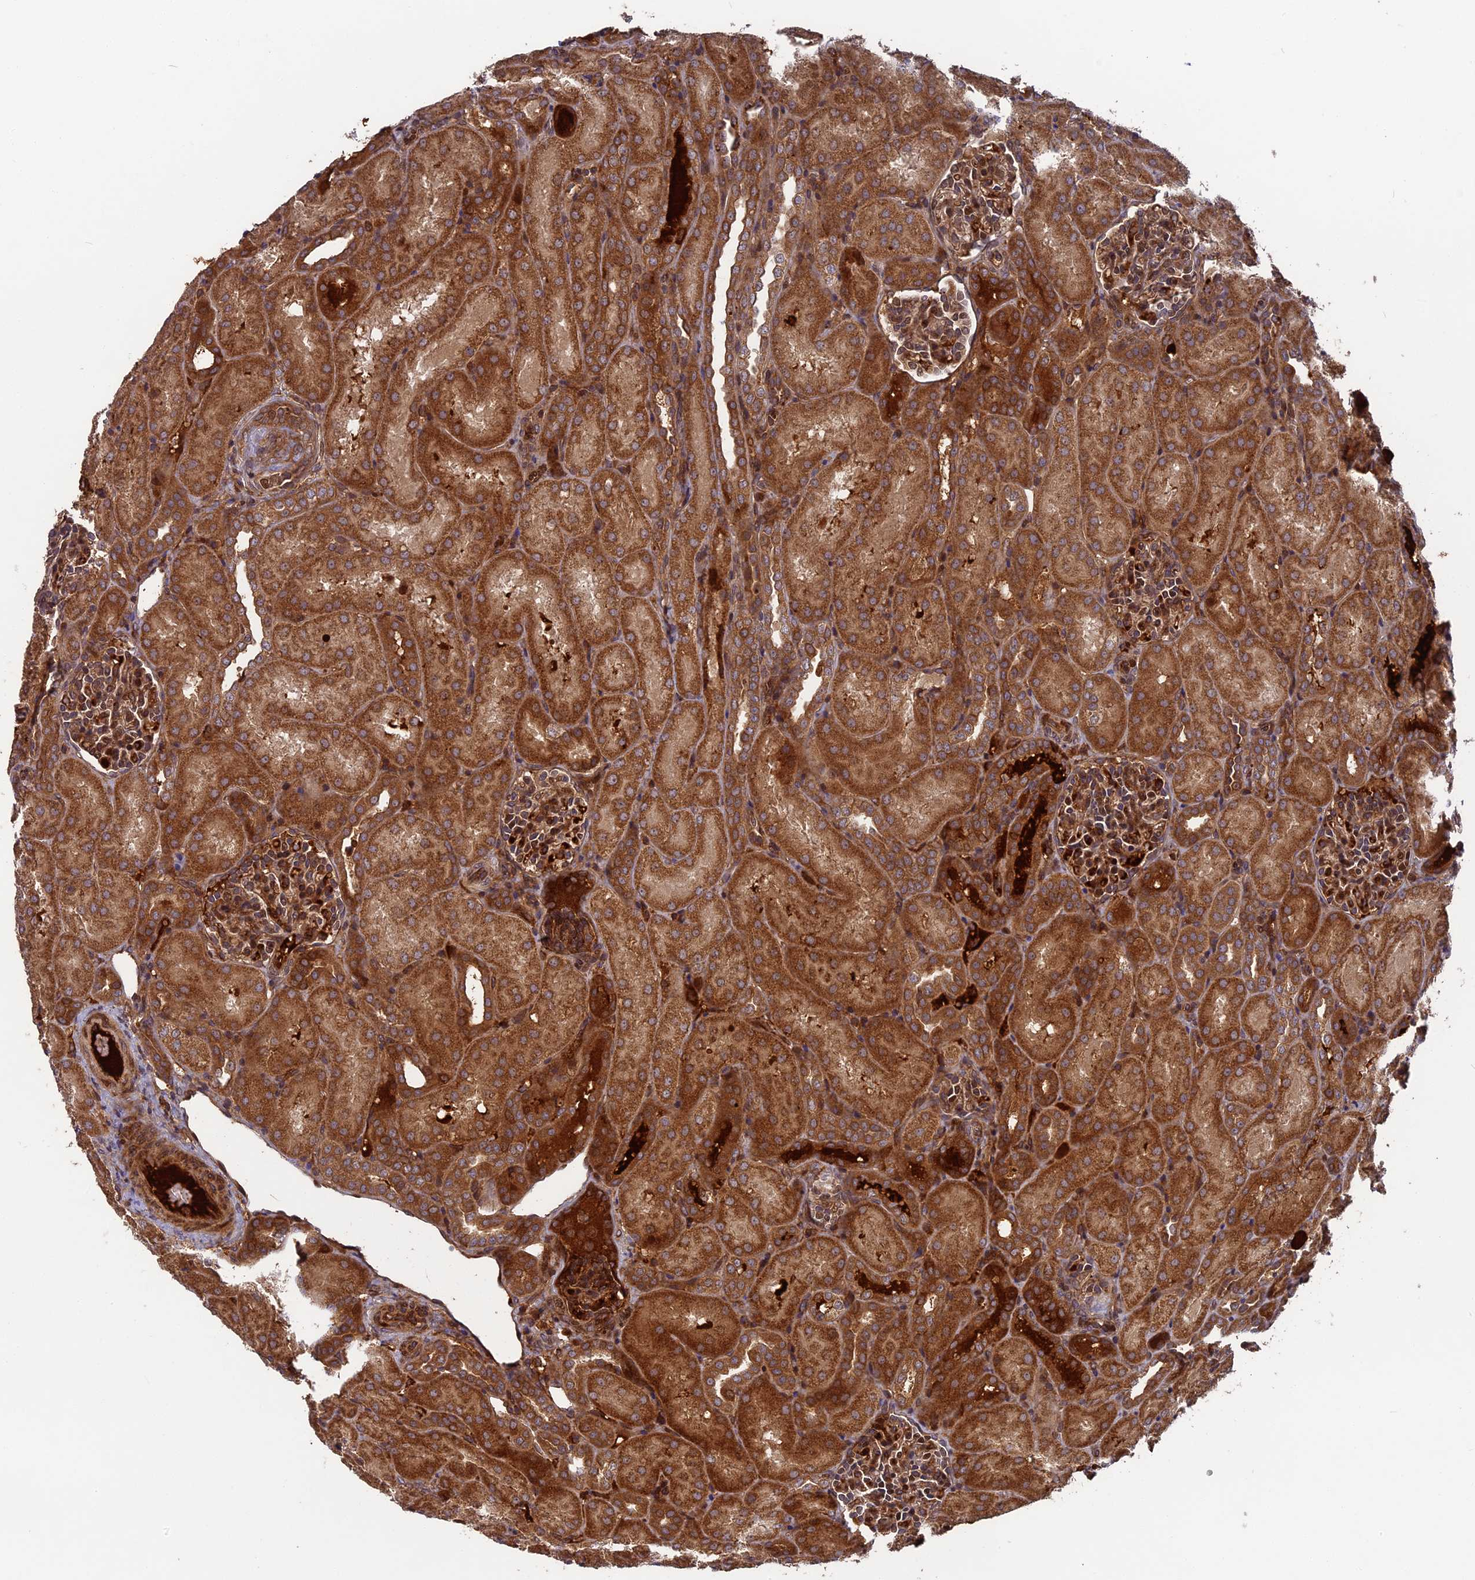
{"staining": {"intensity": "moderate", "quantity": ">75%", "location": "cytoplasmic/membranous"}, "tissue": "kidney", "cell_type": "Cells in glomeruli", "image_type": "normal", "snomed": [{"axis": "morphology", "description": "Normal tissue, NOS"}, {"axis": "topography", "description": "Kidney"}], "caption": "The image exhibits immunohistochemical staining of normal kidney. There is moderate cytoplasmic/membranous expression is appreciated in approximately >75% of cells in glomeruli.", "gene": "TMUB2", "patient": {"sex": "male", "age": 1}}